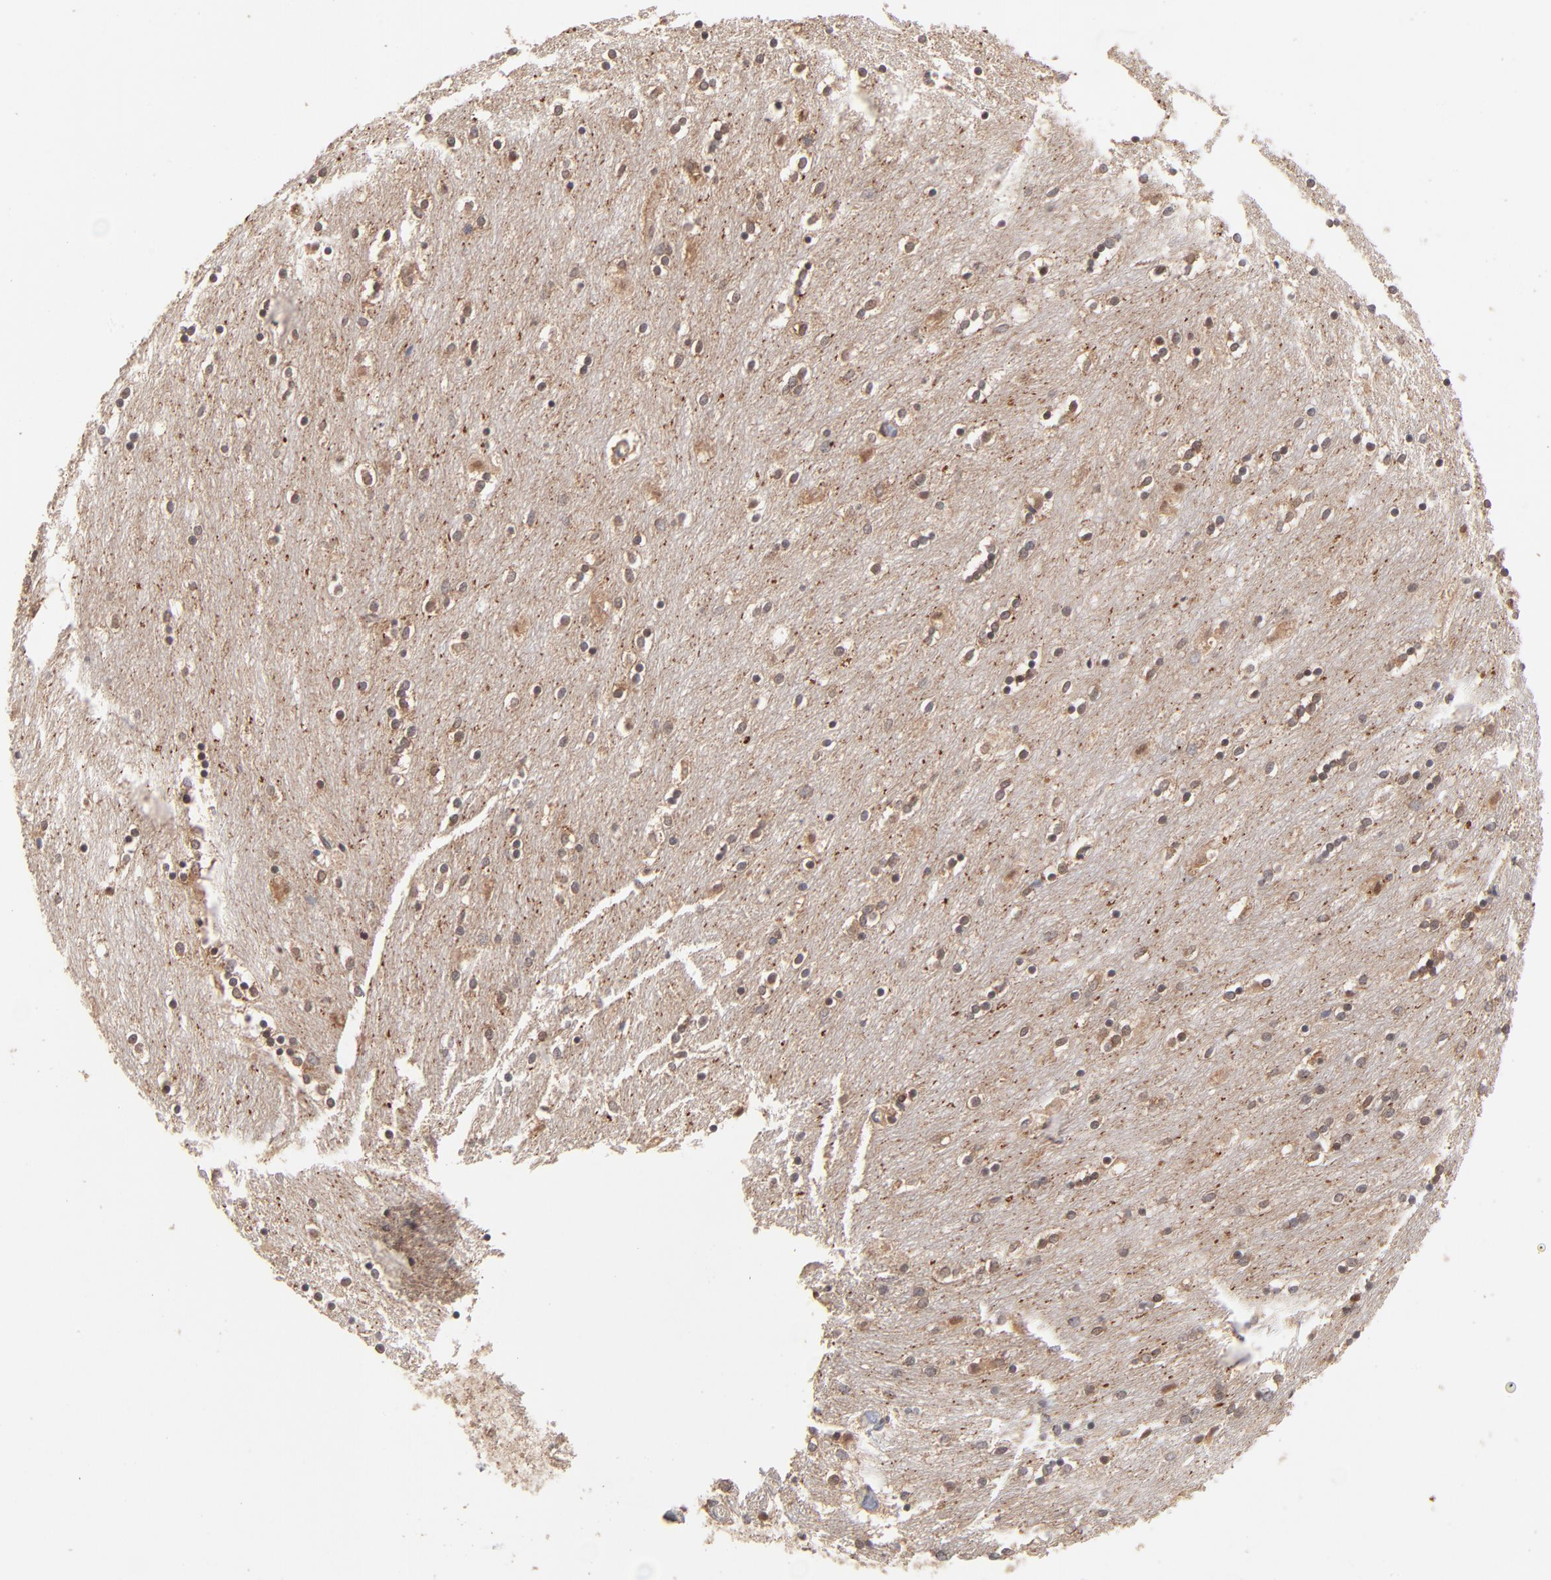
{"staining": {"intensity": "weak", "quantity": "25%-75%", "location": "cytoplasmic/membranous"}, "tissue": "caudate", "cell_type": "Glial cells", "image_type": "normal", "snomed": [{"axis": "morphology", "description": "Normal tissue, NOS"}, {"axis": "topography", "description": "Lateral ventricle wall"}], "caption": "About 25%-75% of glial cells in unremarkable human caudate demonstrate weak cytoplasmic/membranous protein positivity as visualized by brown immunohistochemical staining.", "gene": "IVNS1ABP", "patient": {"sex": "female", "age": 54}}